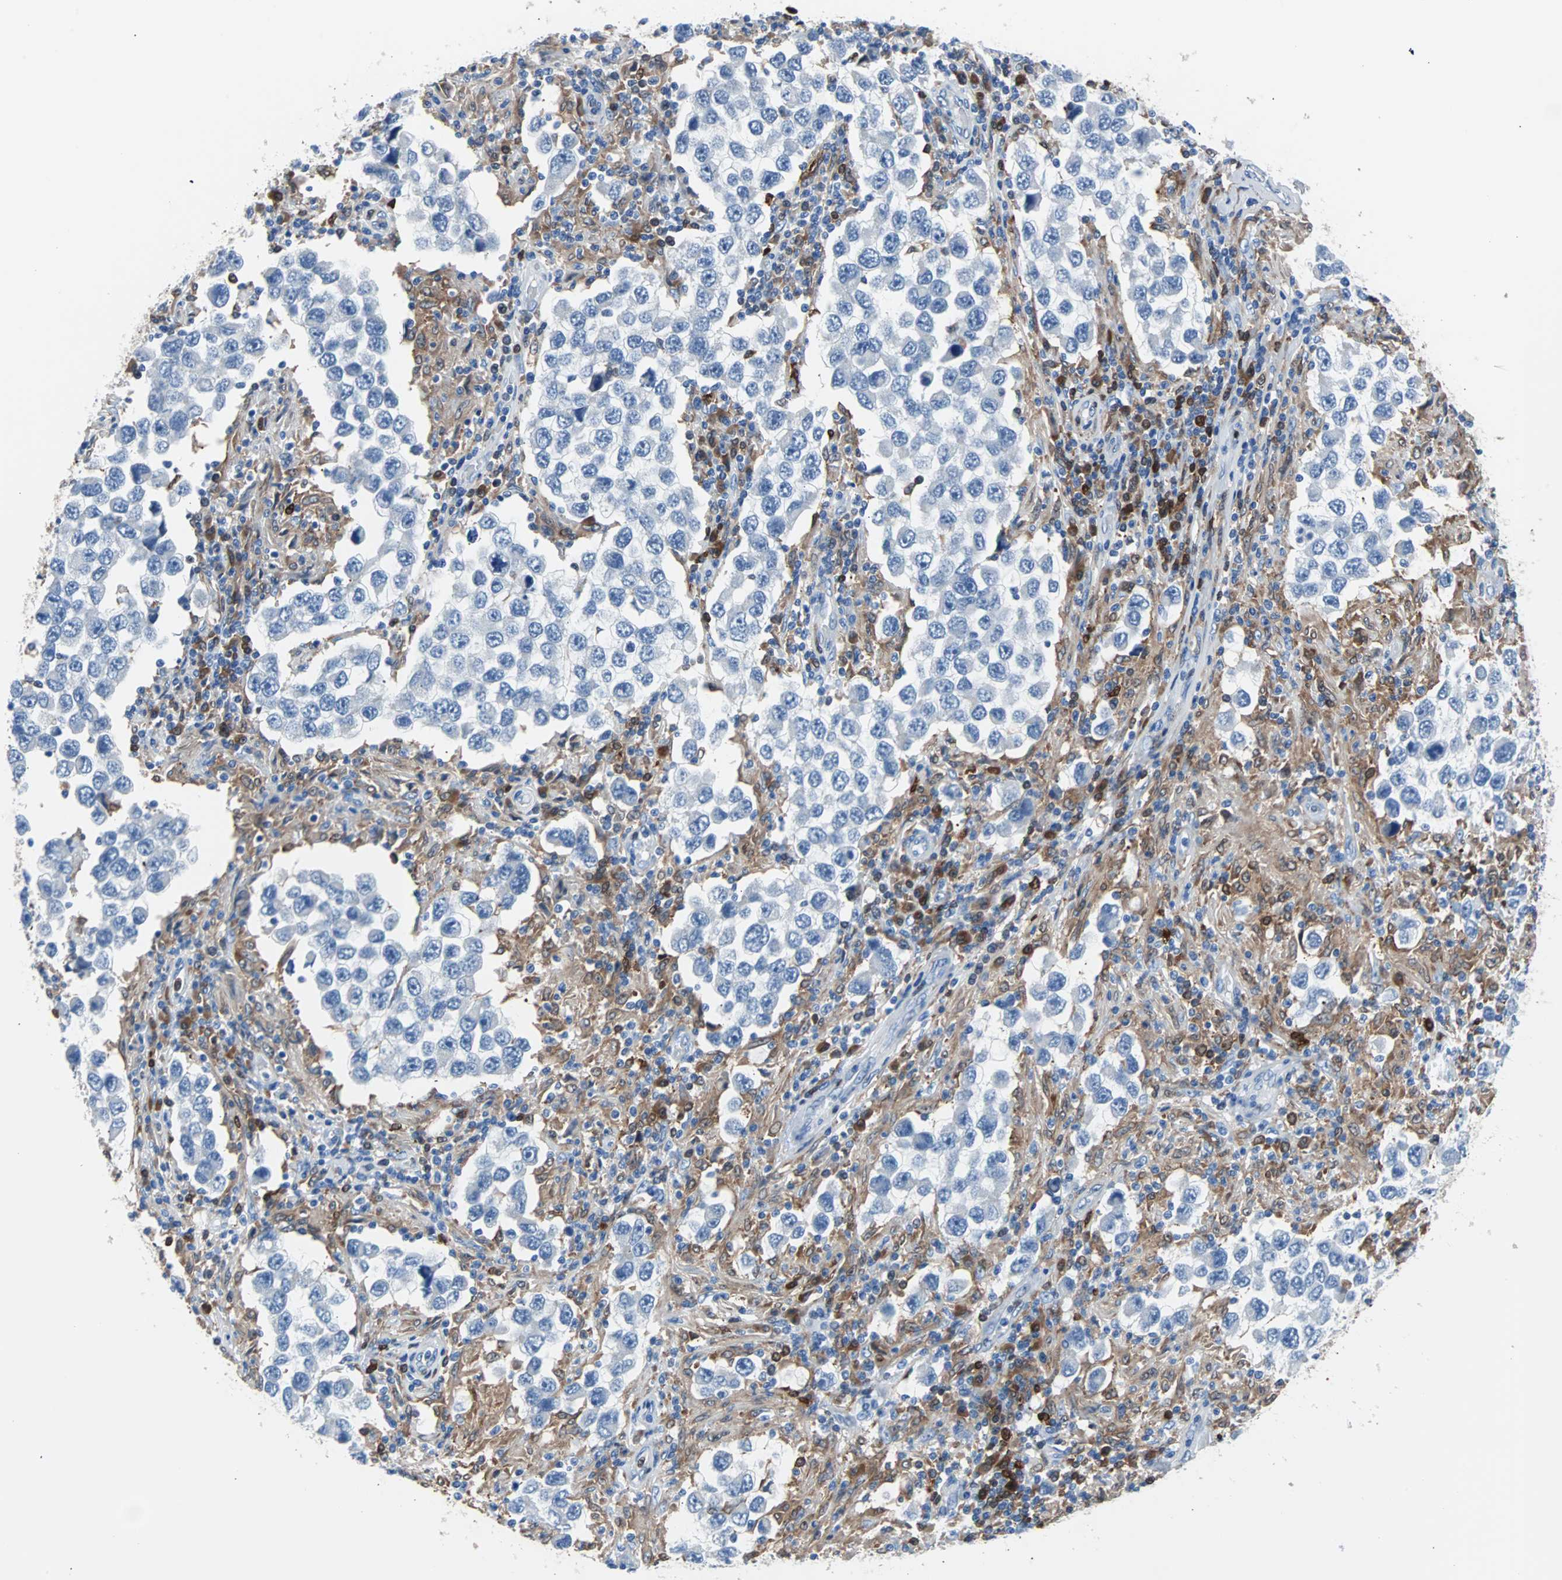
{"staining": {"intensity": "negative", "quantity": "none", "location": "none"}, "tissue": "testis cancer", "cell_type": "Tumor cells", "image_type": "cancer", "snomed": [{"axis": "morphology", "description": "Carcinoma, Embryonal, NOS"}, {"axis": "topography", "description": "Testis"}], "caption": "This histopathology image is of testis cancer (embryonal carcinoma) stained with immunohistochemistry to label a protein in brown with the nuclei are counter-stained blue. There is no positivity in tumor cells.", "gene": "SYK", "patient": {"sex": "male", "age": 21}}